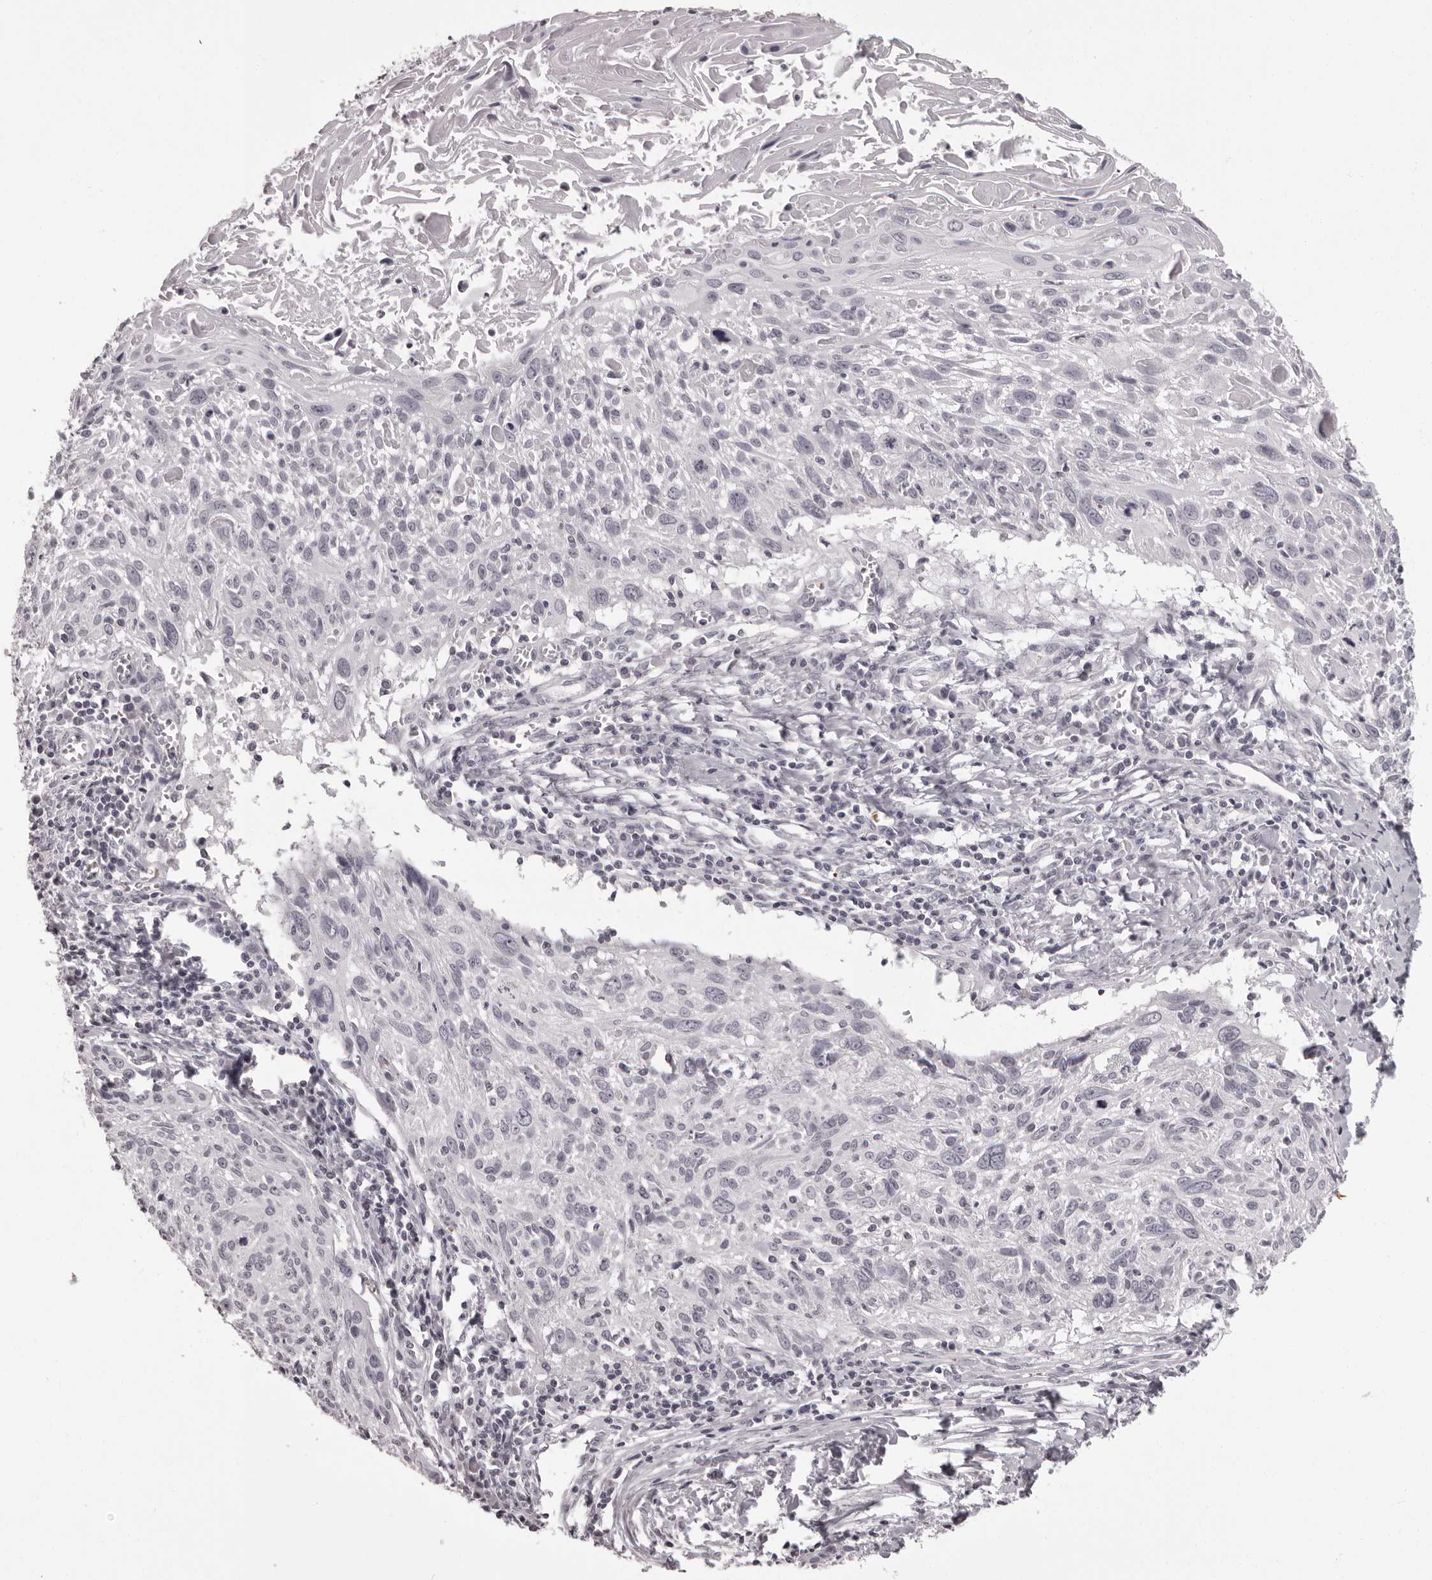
{"staining": {"intensity": "negative", "quantity": "none", "location": "none"}, "tissue": "cervical cancer", "cell_type": "Tumor cells", "image_type": "cancer", "snomed": [{"axis": "morphology", "description": "Squamous cell carcinoma, NOS"}, {"axis": "topography", "description": "Cervix"}], "caption": "Immunohistochemistry image of human cervical squamous cell carcinoma stained for a protein (brown), which exhibits no positivity in tumor cells.", "gene": "C8orf74", "patient": {"sex": "female", "age": 51}}